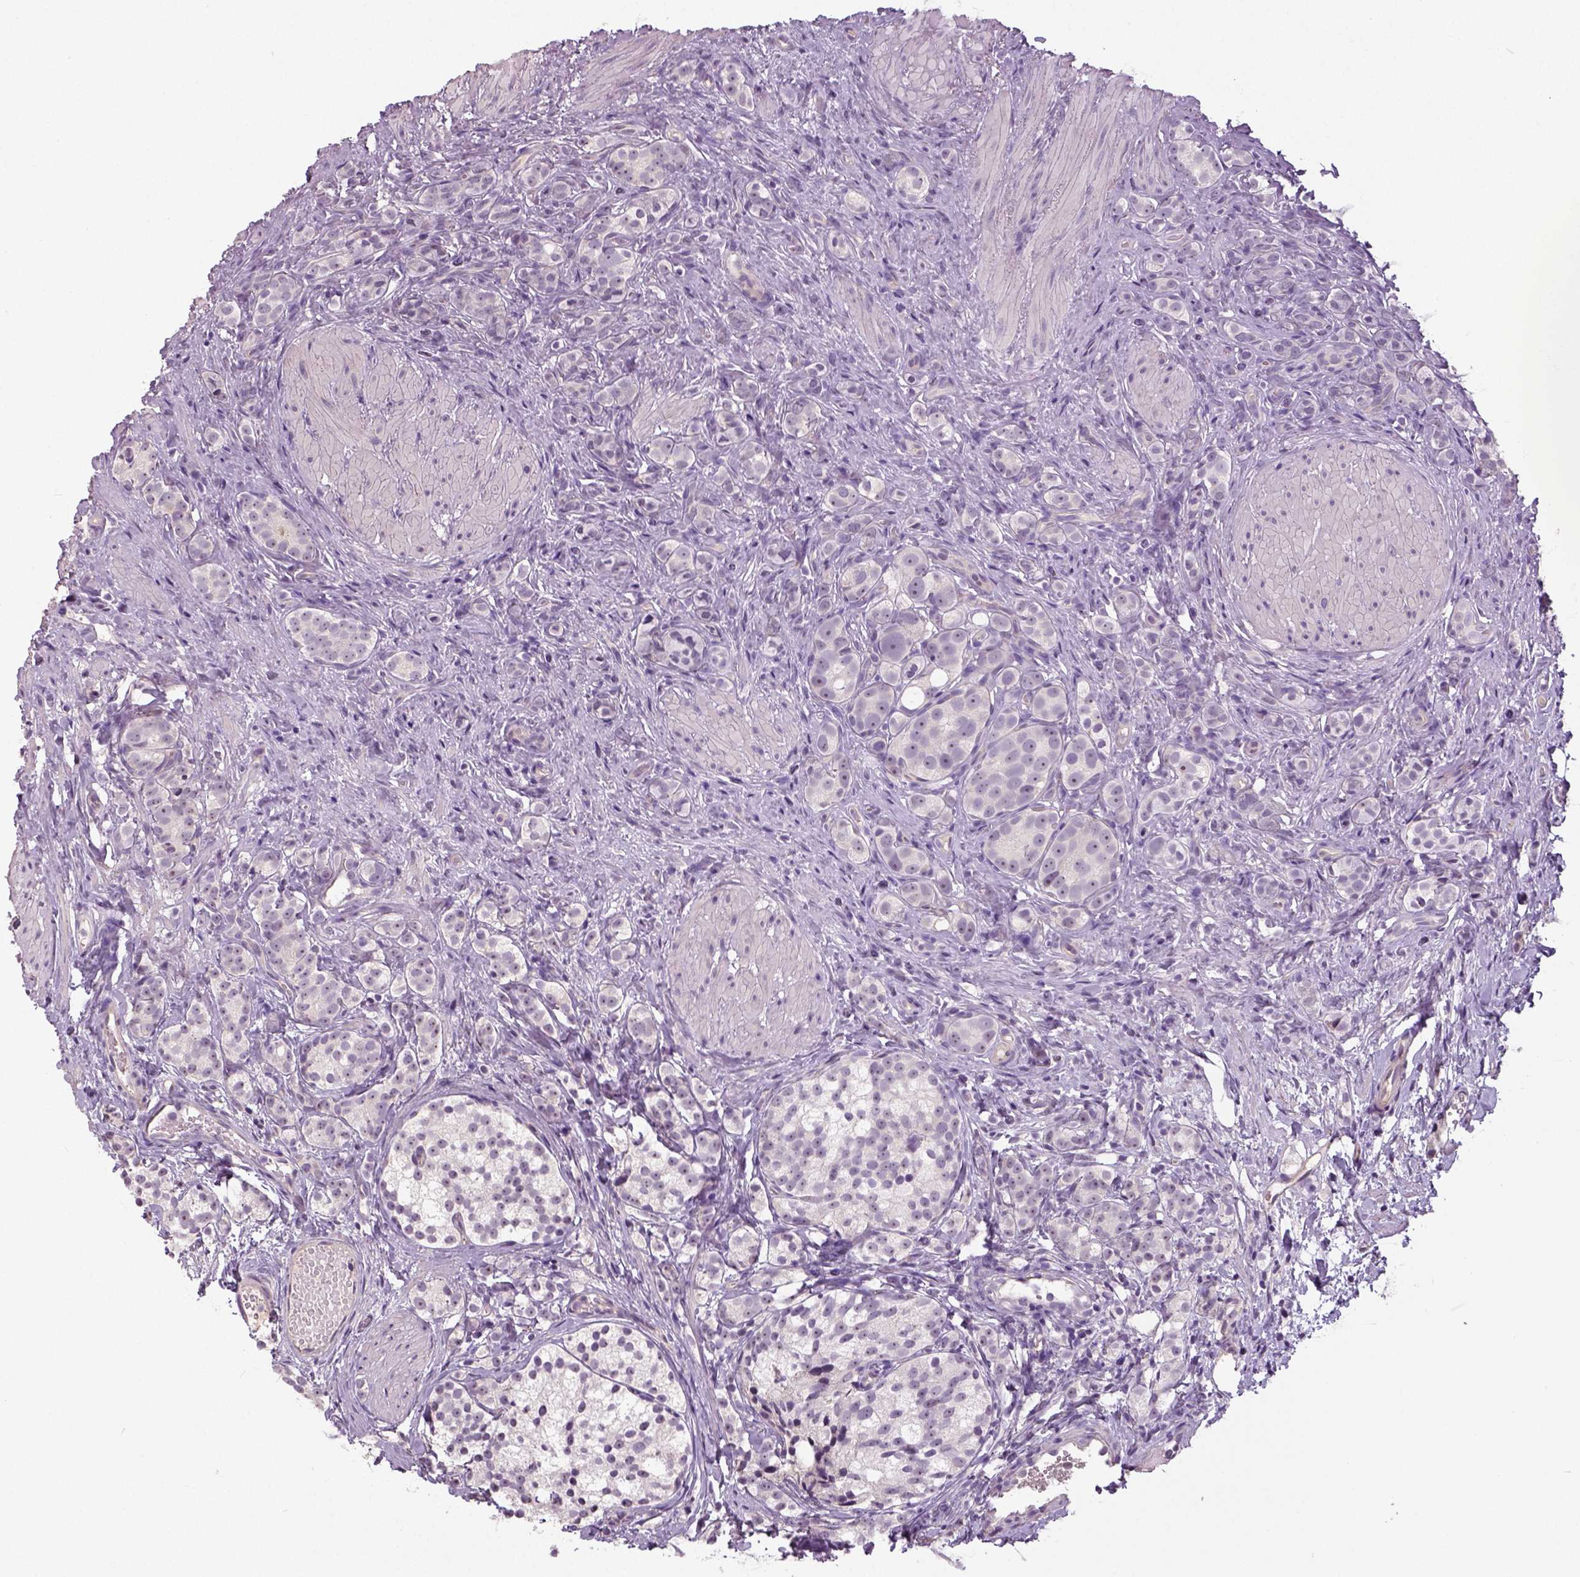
{"staining": {"intensity": "negative", "quantity": "none", "location": "none"}, "tissue": "prostate cancer", "cell_type": "Tumor cells", "image_type": "cancer", "snomed": [{"axis": "morphology", "description": "Adenocarcinoma, High grade"}, {"axis": "topography", "description": "Prostate"}], "caption": "The micrograph reveals no staining of tumor cells in prostate cancer (adenocarcinoma (high-grade)).", "gene": "NECAB1", "patient": {"sex": "male", "age": 53}}